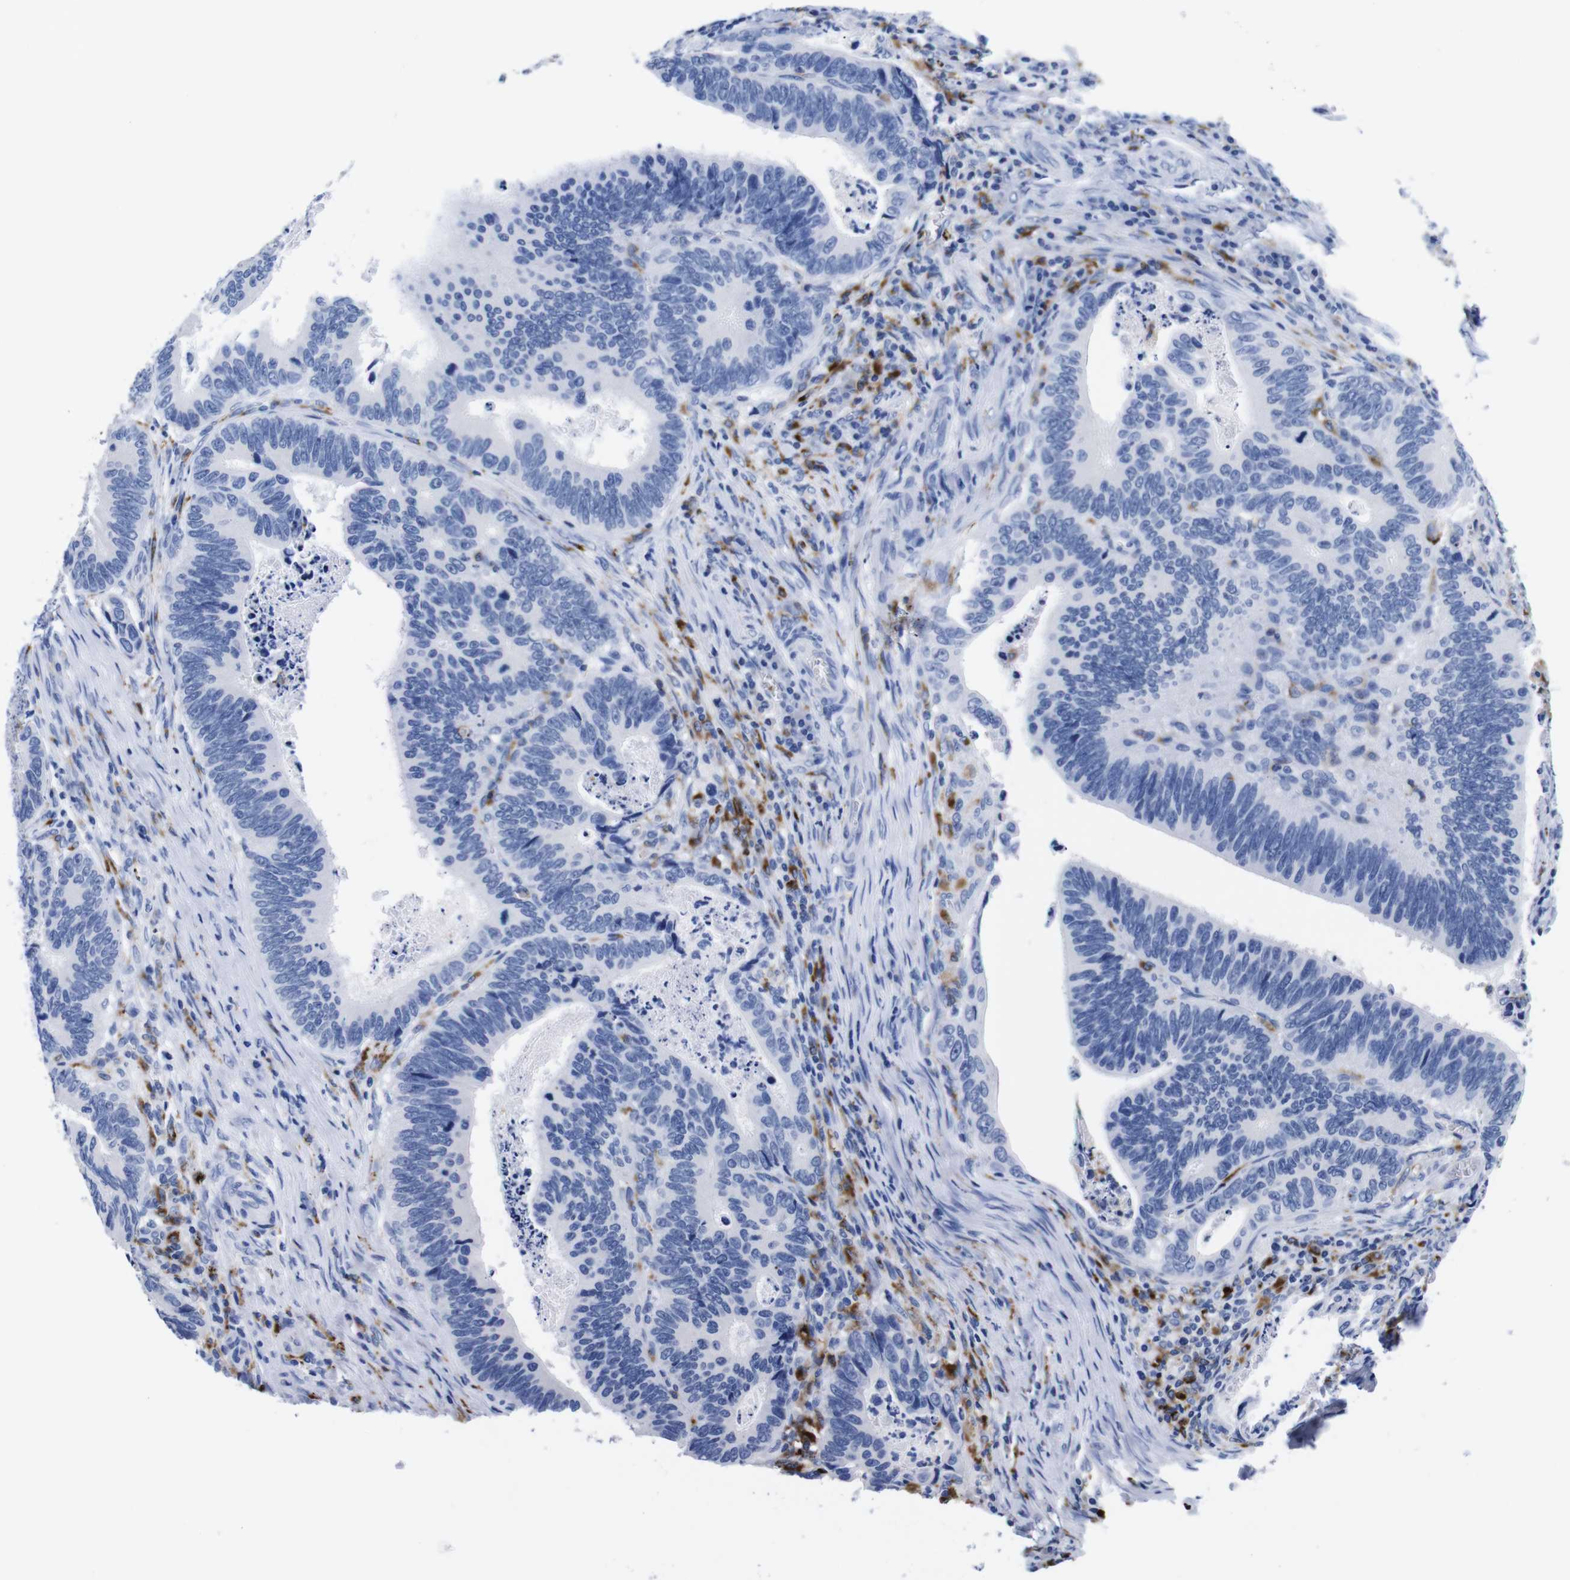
{"staining": {"intensity": "negative", "quantity": "none", "location": "none"}, "tissue": "colorectal cancer", "cell_type": "Tumor cells", "image_type": "cancer", "snomed": [{"axis": "morphology", "description": "Inflammation, NOS"}, {"axis": "morphology", "description": "Adenocarcinoma, NOS"}, {"axis": "topography", "description": "Colon"}], "caption": "Immunohistochemistry (IHC) micrograph of neoplastic tissue: human adenocarcinoma (colorectal) stained with DAB demonstrates no significant protein expression in tumor cells.", "gene": "HLA-DMB", "patient": {"sex": "male", "age": 72}}